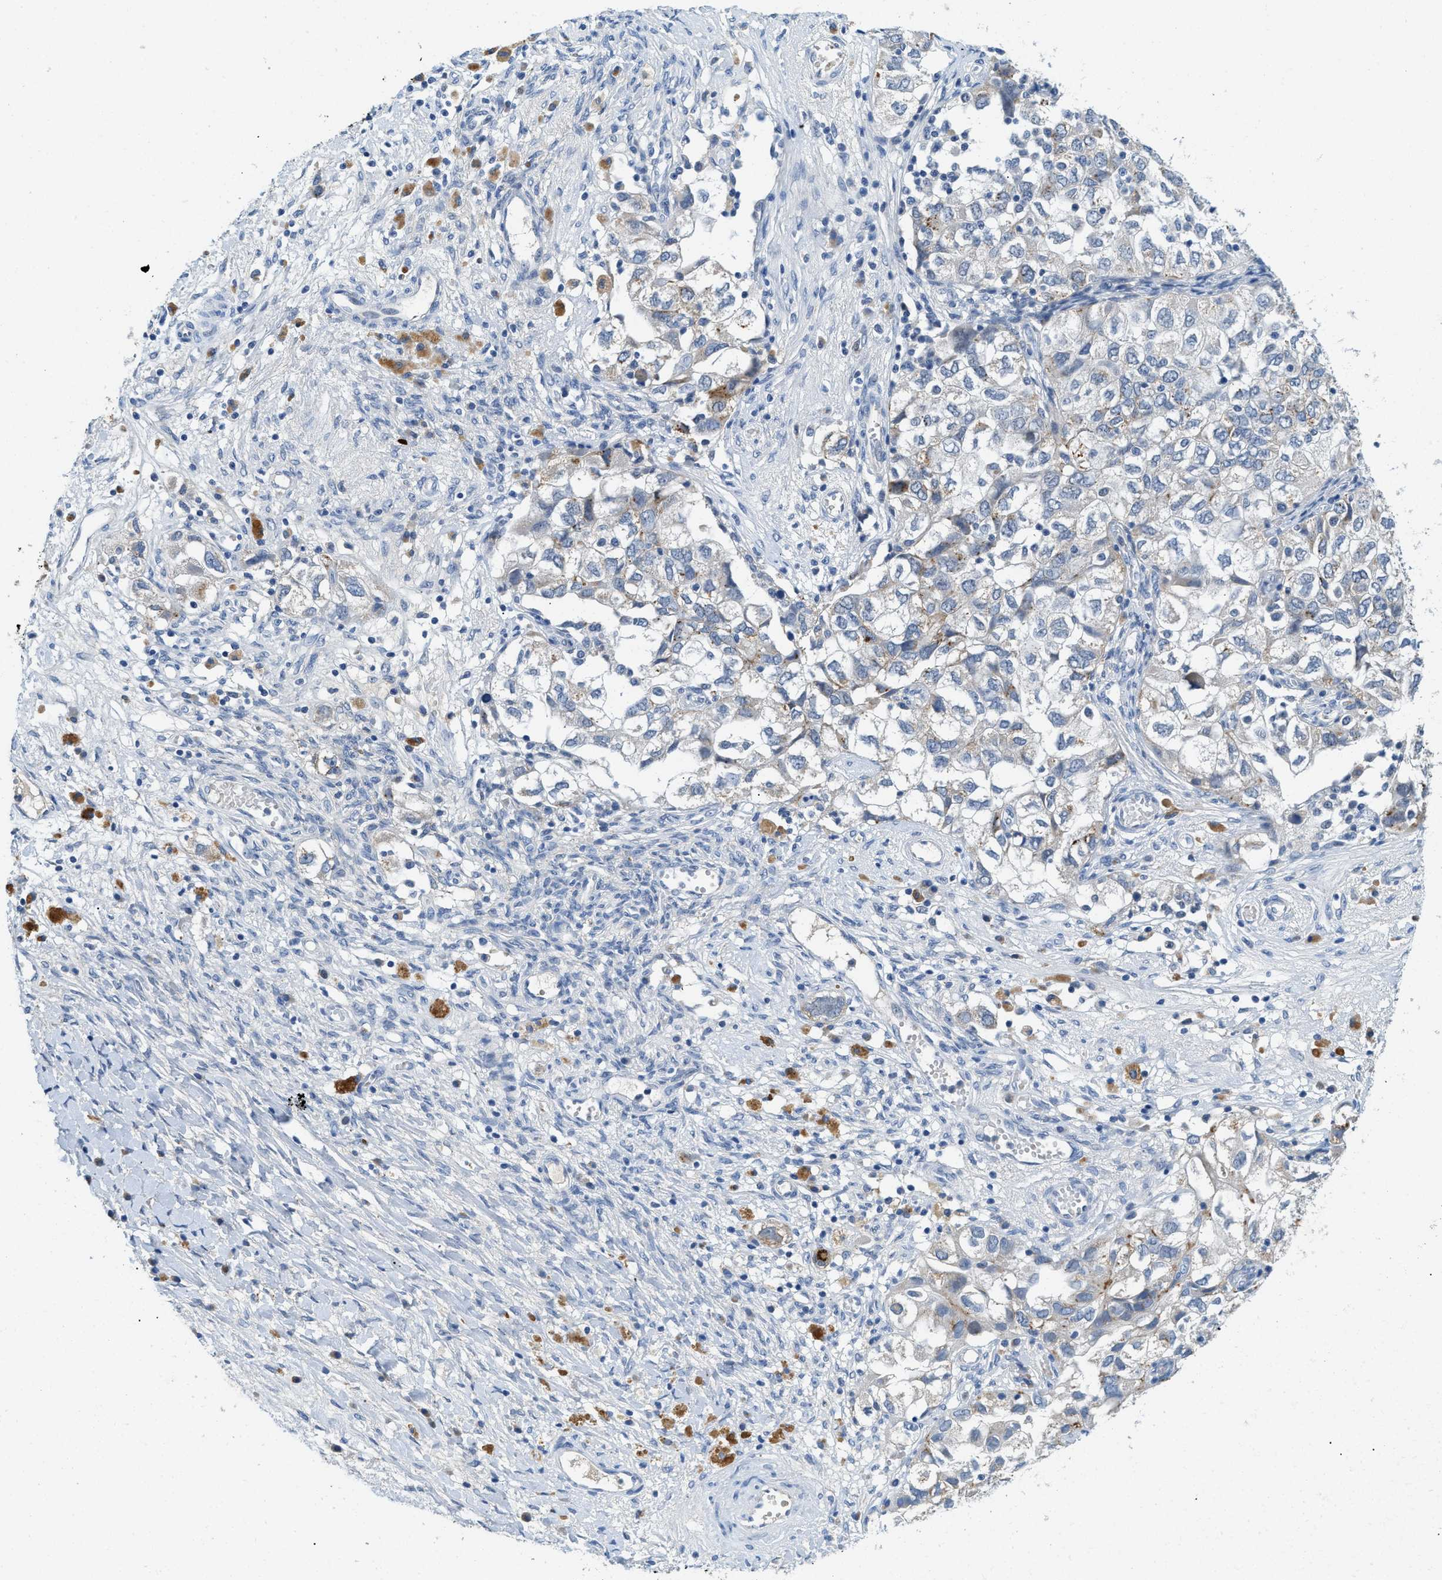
{"staining": {"intensity": "moderate", "quantity": "<25%", "location": "cytoplasmic/membranous"}, "tissue": "ovarian cancer", "cell_type": "Tumor cells", "image_type": "cancer", "snomed": [{"axis": "morphology", "description": "Carcinoma, NOS"}, {"axis": "morphology", "description": "Cystadenocarcinoma, serous, NOS"}, {"axis": "topography", "description": "Ovary"}], "caption": "Approximately <25% of tumor cells in human carcinoma (ovarian) exhibit moderate cytoplasmic/membranous protein staining as visualized by brown immunohistochemical staining.", "gene": "TSPAN3", "patient": {"sex": "female", "age": 69}}